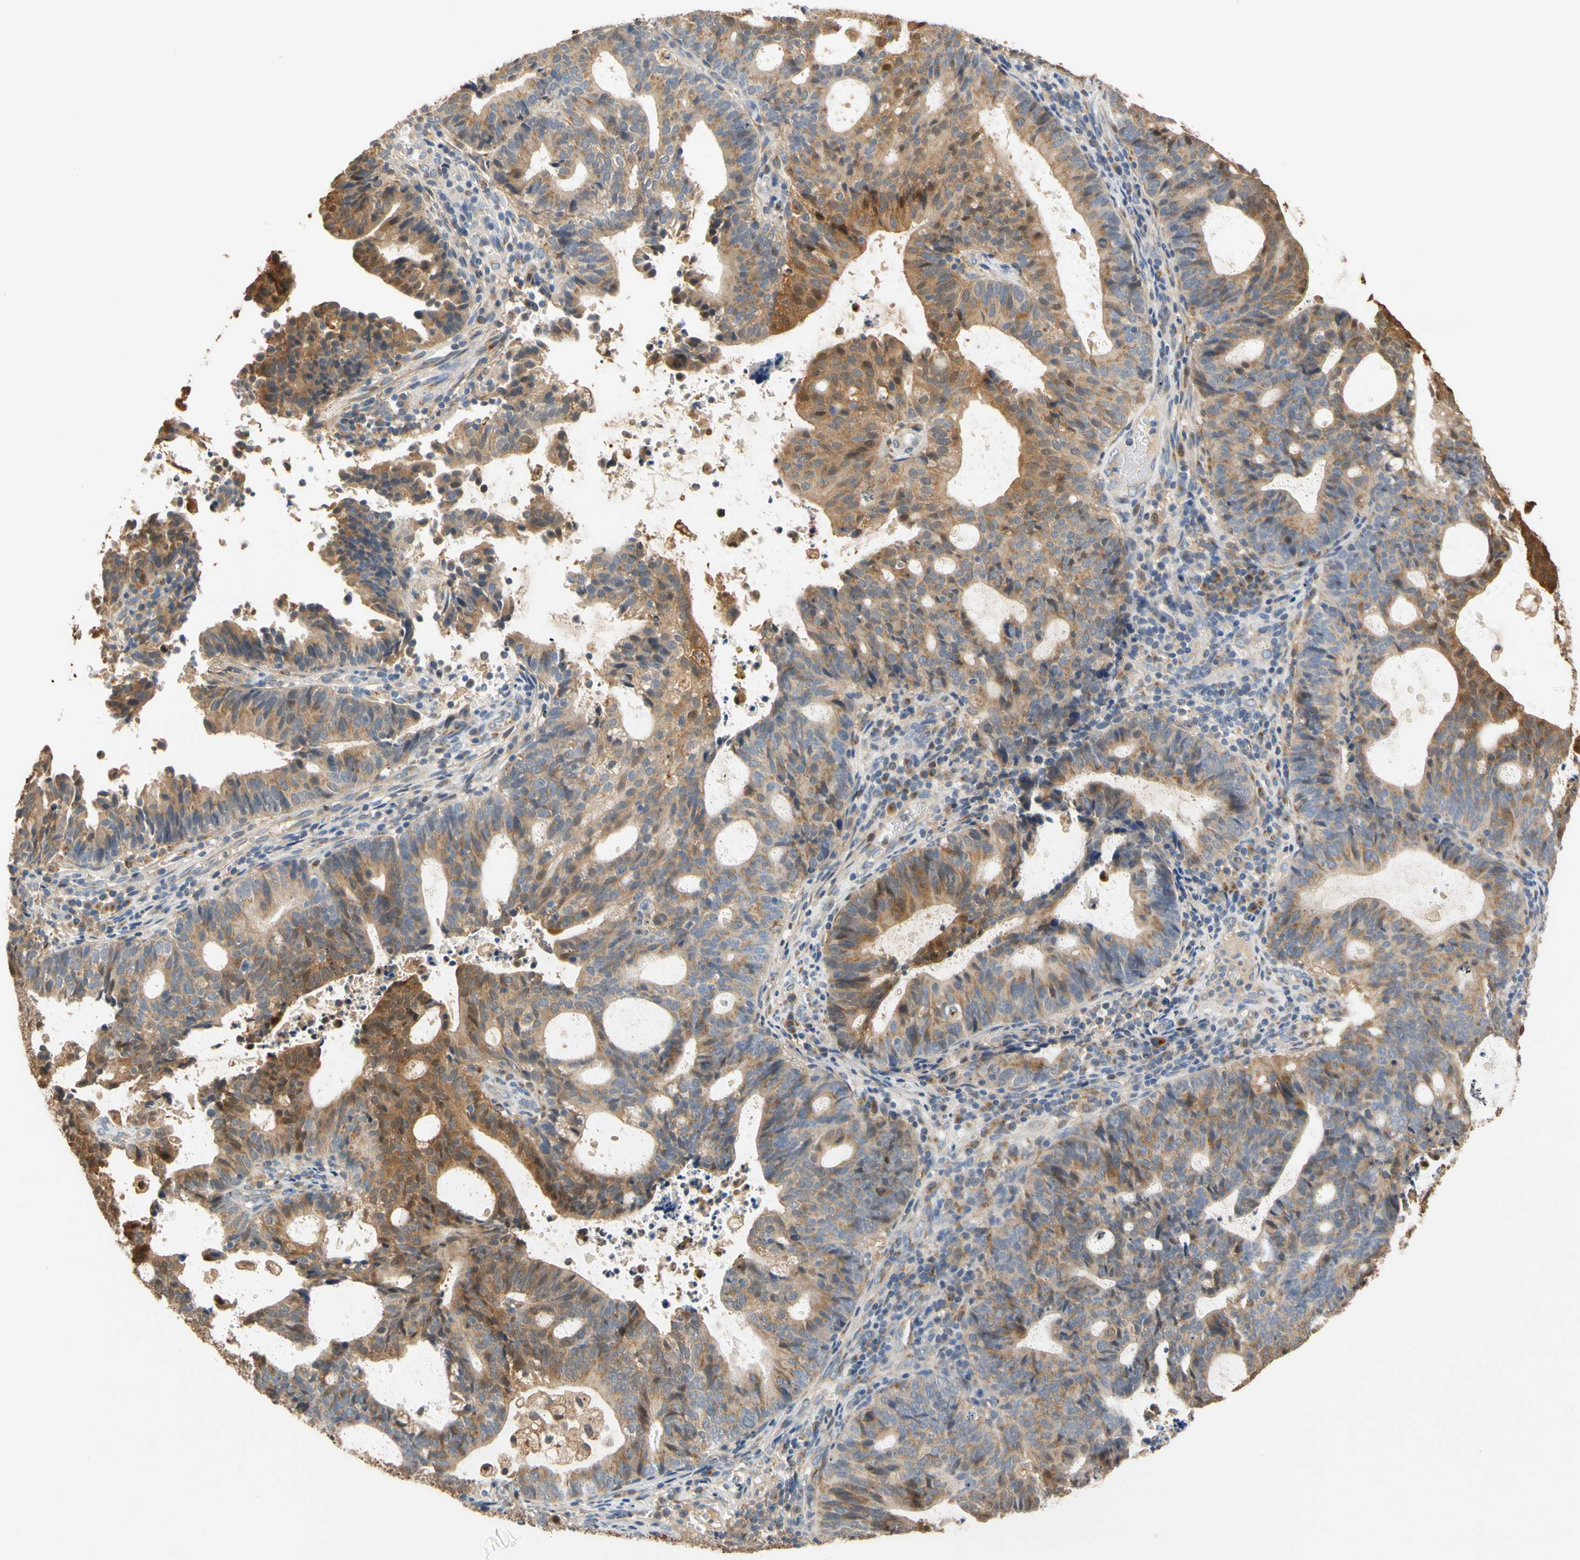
{"staining": {"intensity": "moderate", "quantity": "25%-75%", "location": "cytoplasmic/membranous"}, "tissue": "endometrial cancer", "cell_type": "Tumor cells", "image_type": "cancer", "snomed": [{"axis": "morphology", "description": "Adenocarcinoma, NOS"}, {"axis": "topography", "description": "Uterus"}], "caption": "A brown stain shows moderate cytoplasmic/membranous expression of a protein in endometrial adenocarcinoma tumor cells.", "gene": "GPSM2", "patient": {"sex": "female", "age": 83}}